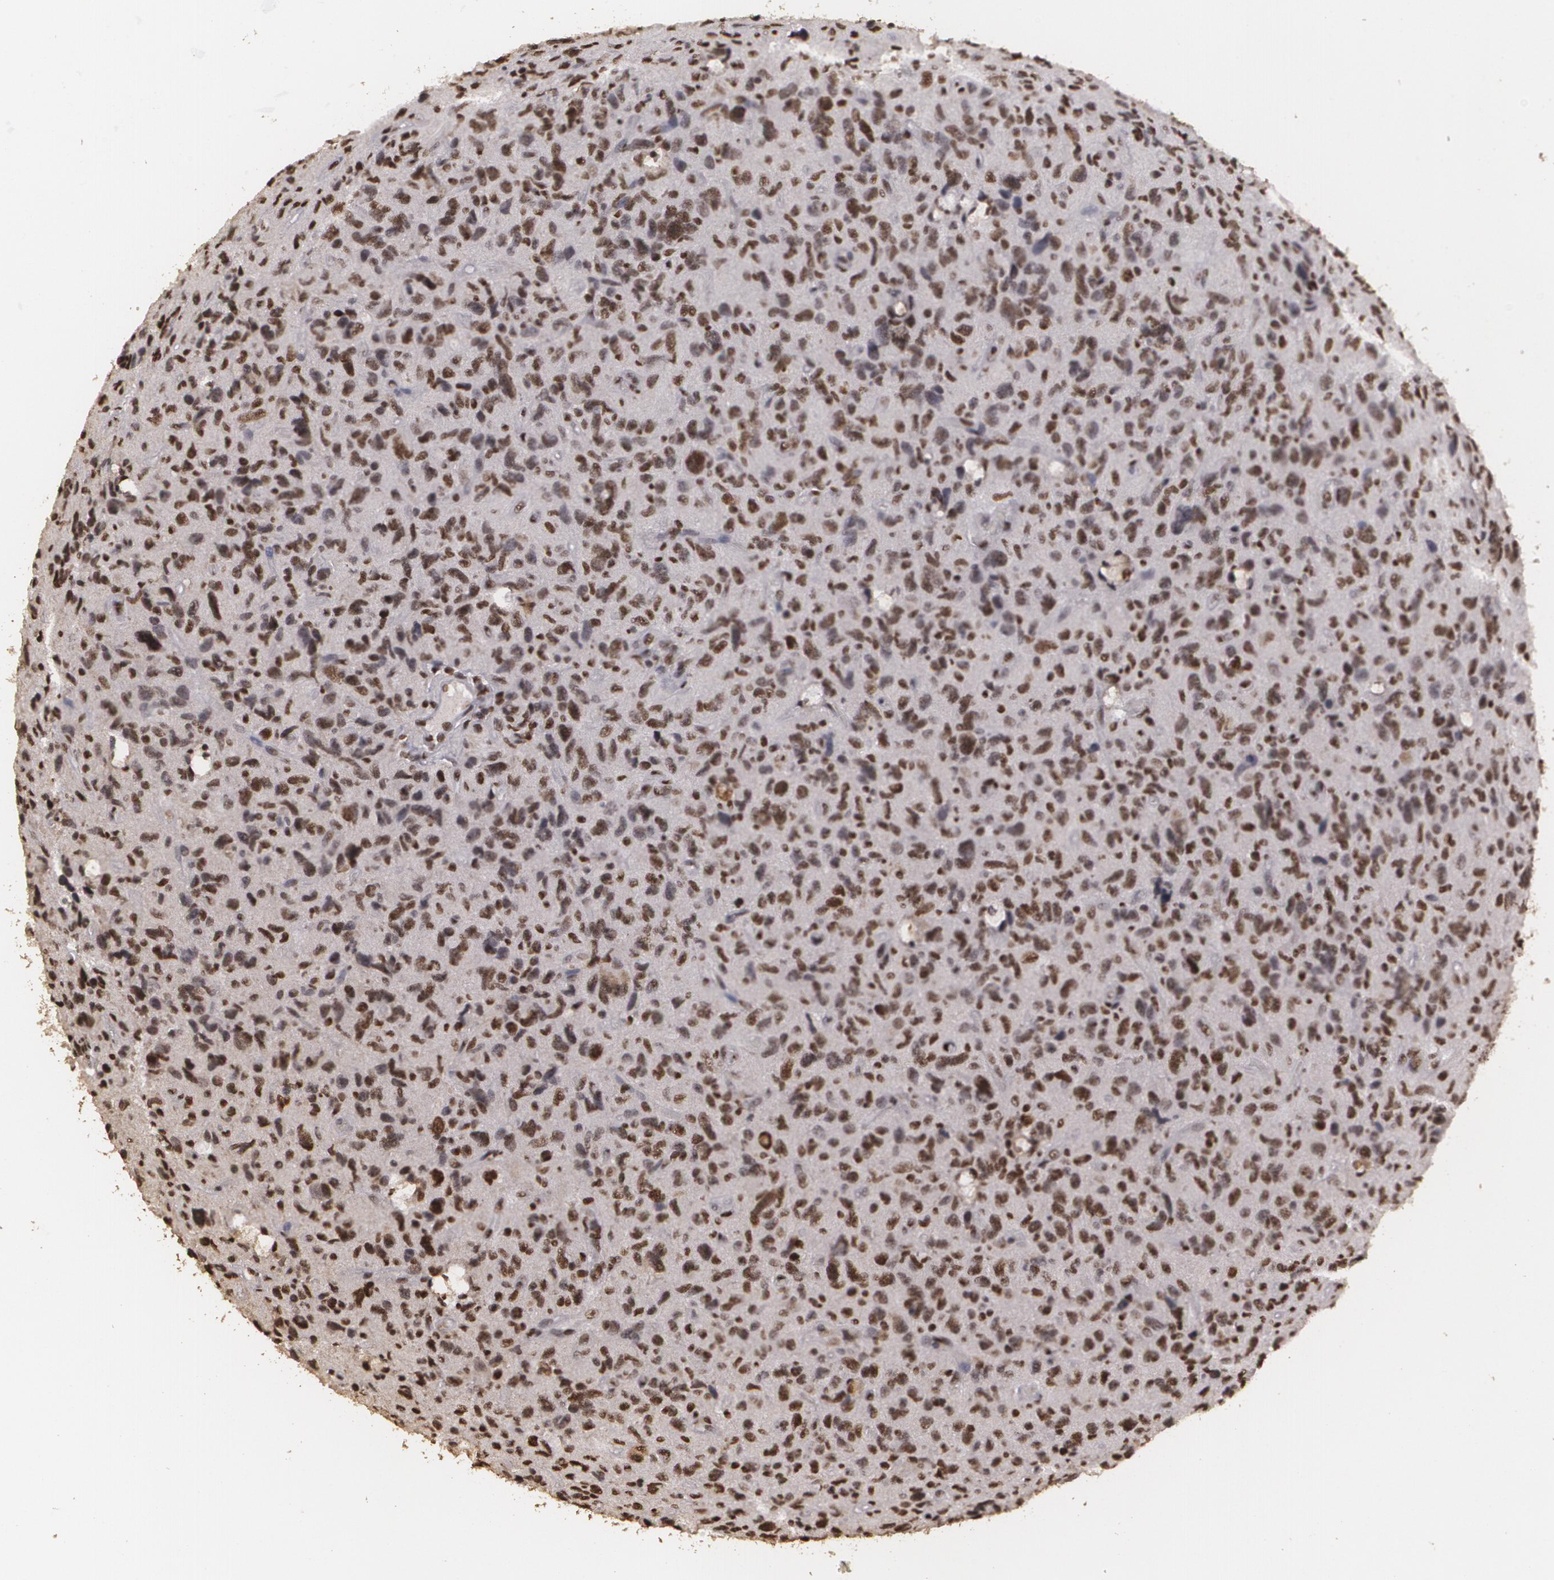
{"staining": {"intensity": "strong", "quantity": "25%-75%", "location": "nuclear"}, "tissue": "glioma", "cell_type": "Tumor cells", "image_type": "cancer", "snomed": [{"axis": "morphology", "description": "Glioma, malignant, High grade"}, {"axis": "topography", "description": "Brain"}], "caption": "An image showing strong nuclear expression in about 25%-75% of tumor cells in high-grade glioma (malignant), as visualized by brown immunohistochemical staining.", "gene": "RCOR1", "patient": {"sex": "female", "age": 60}}